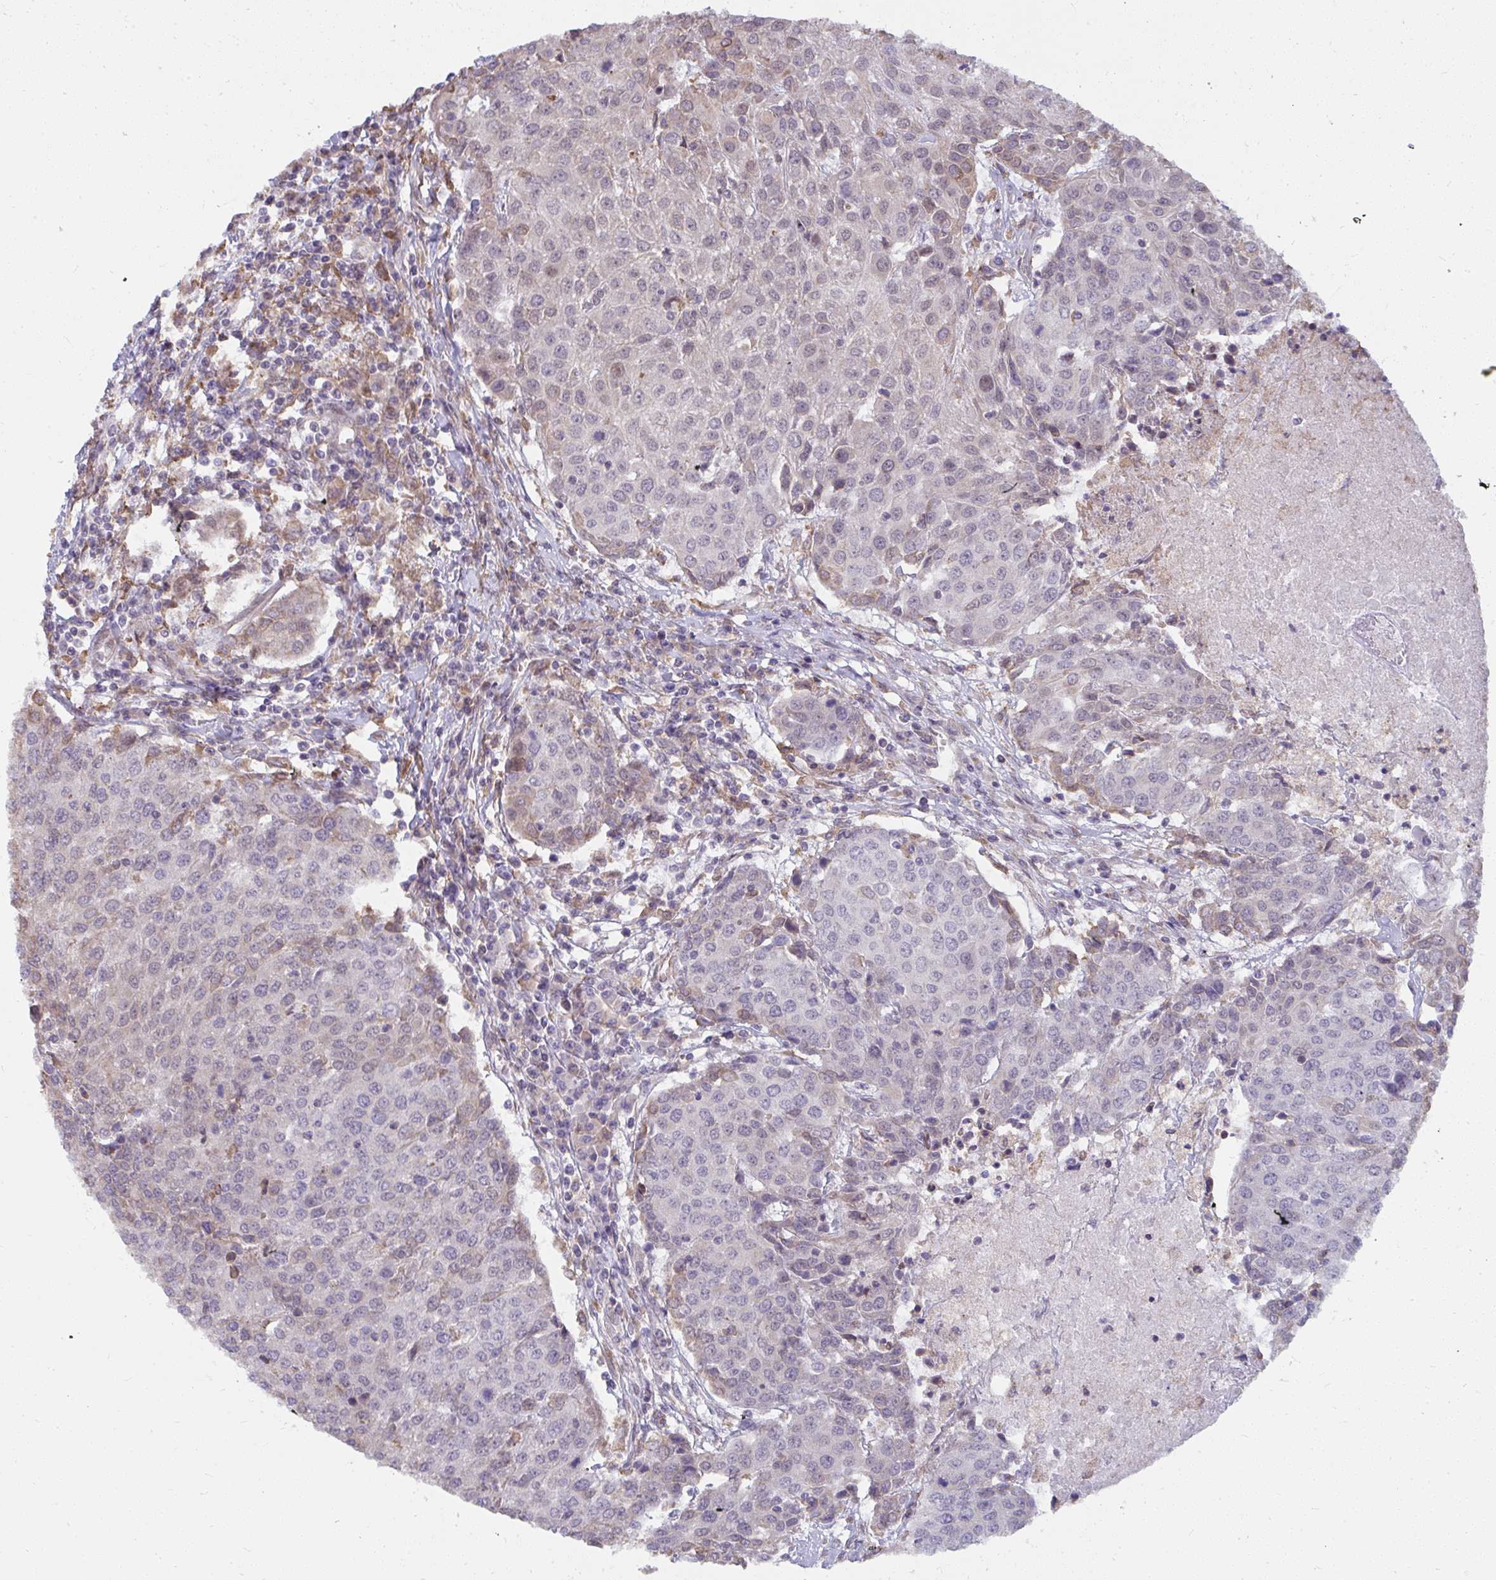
{"staining": {"intensity": "weak", "quantity": "<25%", "location": "nuclear"}, "tissue": "urothelial cancer", "cell_type": "Tumor cells", "image_type": "cancer", "snomed": [{"axis": "morphology", "description": "Urothelial carcinoma, High grade"}, {"axis": "topography", "description": "Urinary bladder"}], "caption": "This is an immunohistochemistry histopathology image of human urothelial cancer. There is no expression in tumor cells.", "gene": "NMNAT1", "patient": {"sex": "female", "age": 85}}